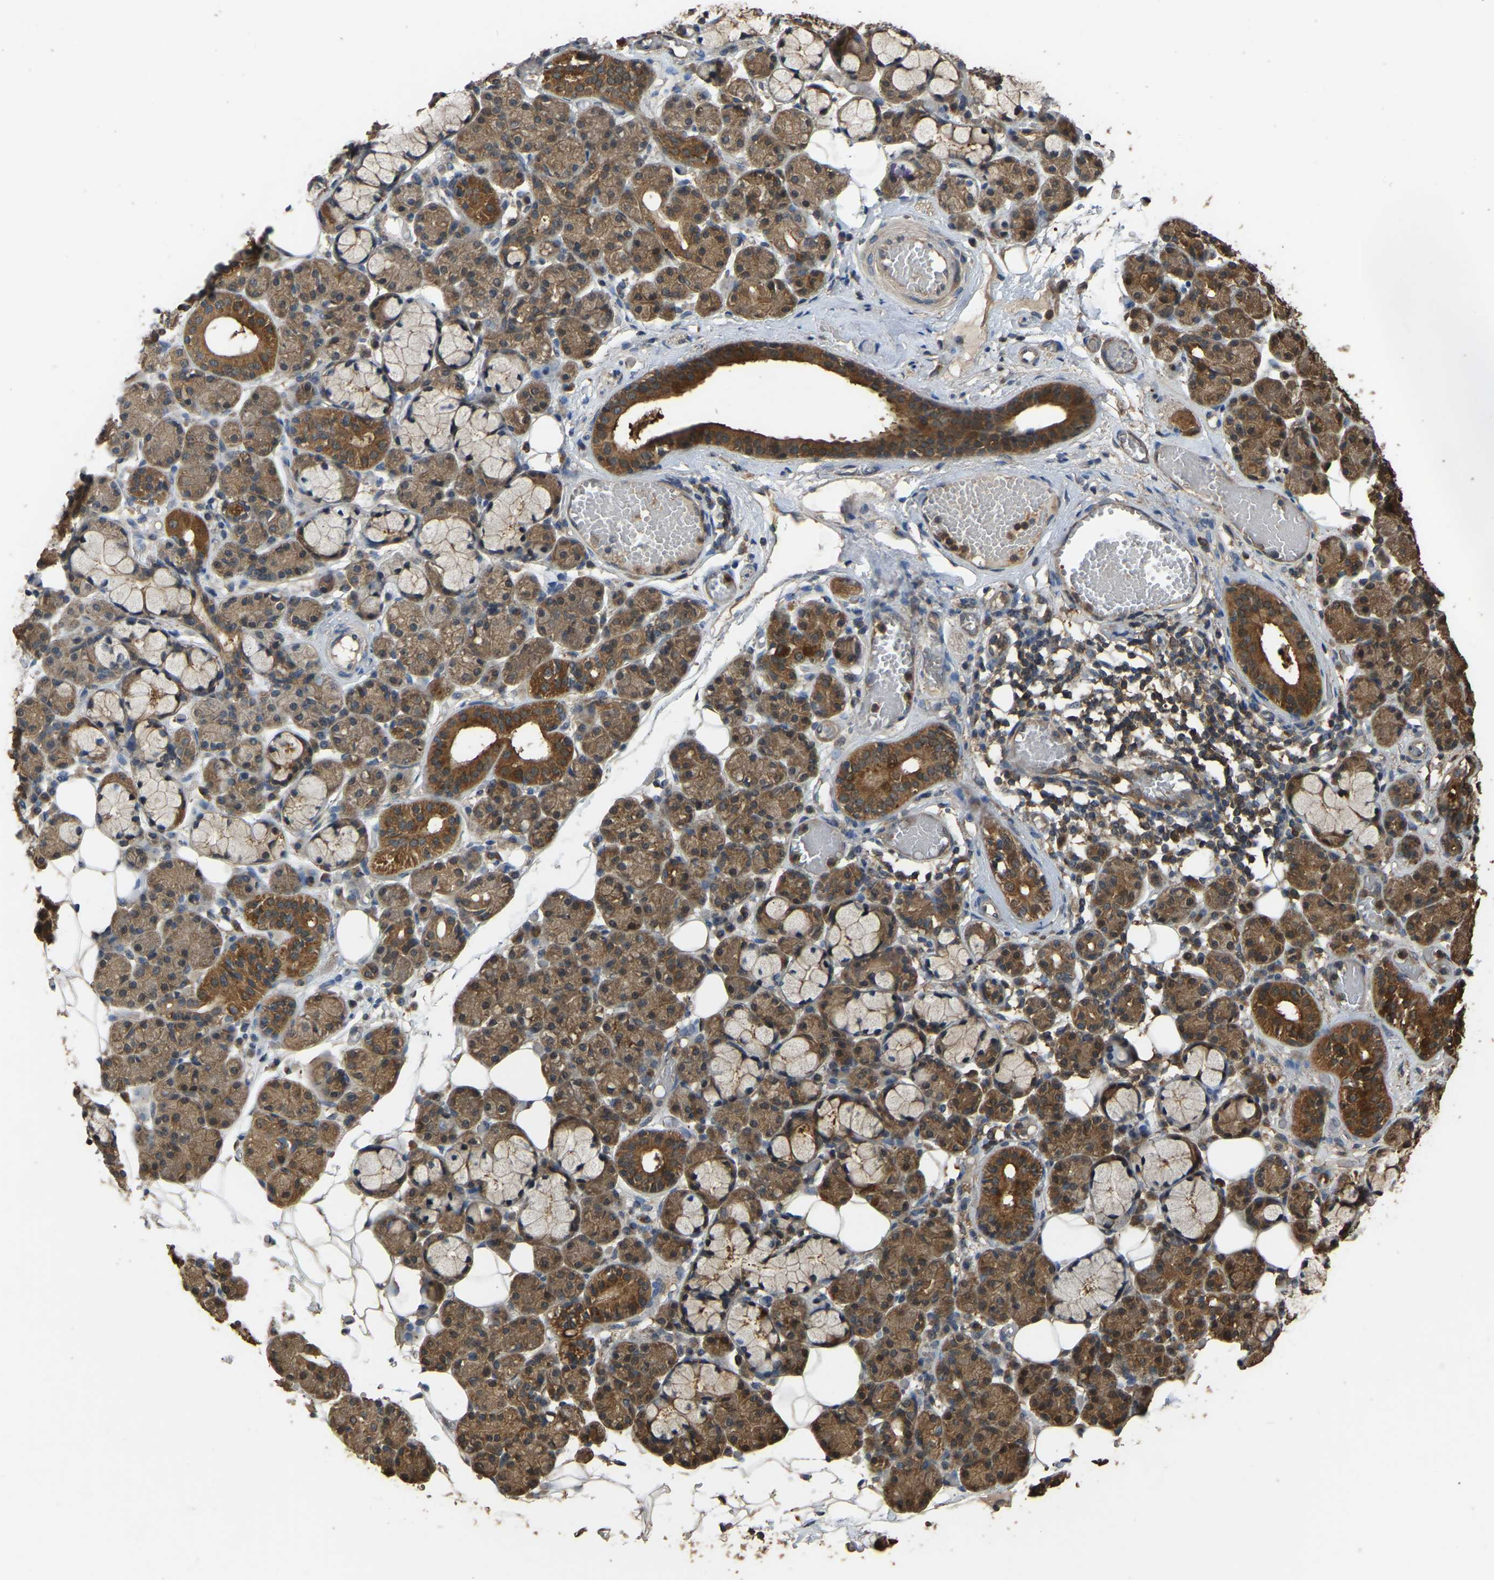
{"staining": {"intensity": "moderate", "quantity": ">75%", "location": "cytoplasmic/membranous"}, "tissue": "salivary gland", "cell_type": "Glandular cells", "image_type": "normal", "snomed": [{"axis": "morphology", "description": "Normal tissue, NOS"}, {"axis": "topography", "description": "Salivary gland"}], "caption": "IHC photomicrograph of normal salivary gland stained for a protein (brown), which demonstrates medium levels of moderate cytoplasmic/membranous staining in approximately >75% of glandular cells.", "gene": "FHIT", "patient": {"sex": "male", "age": 63}}